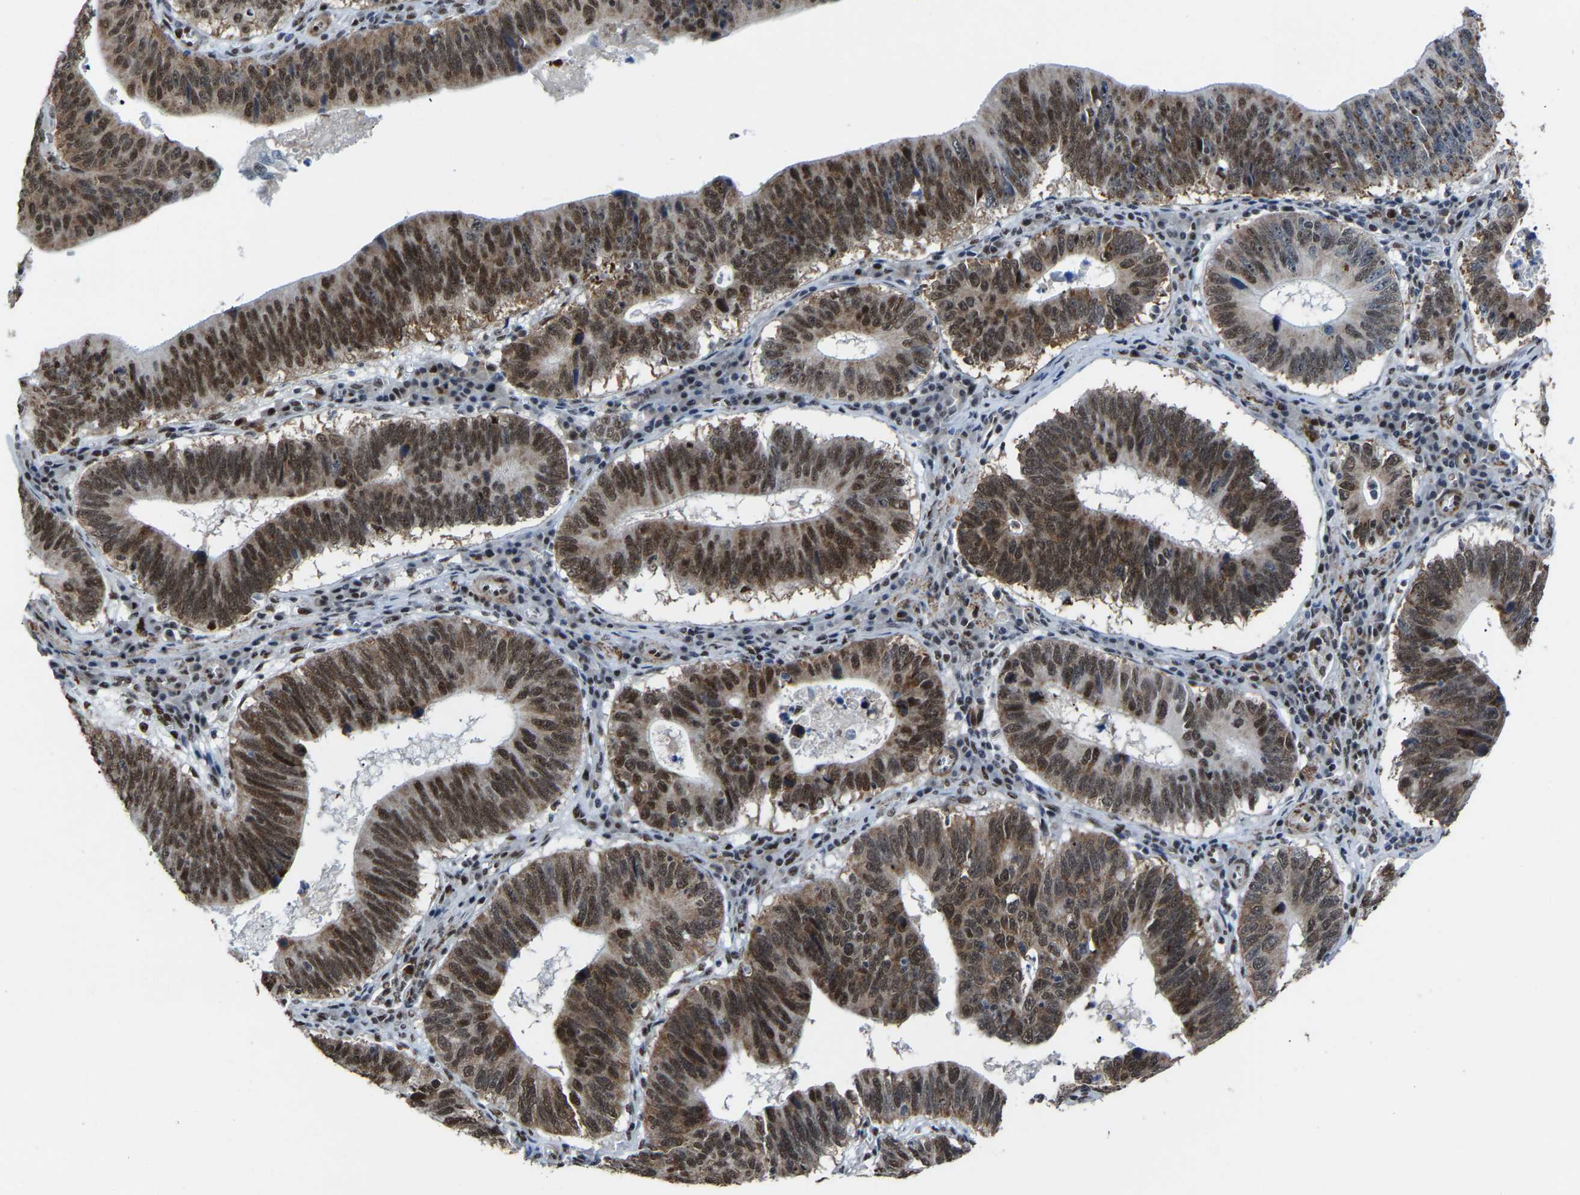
{"staining": {"intensity": "moderate", "quantity": ">75%", "location": "cytoplasmic/membranous,nuclear"}, "tissue": "stomach cancer", "cell_type": "Tumor cells", "image_type": "cancer", "snomed": [{"axis": "morphology", "description": "Adenocarcinoma, NOS"}, {"axis": "topography", "description": "Stomach"}], "caption": "Approximately >75% of tumor cells in human stomach cancer demonstrate moderate cytoplasmic/membranous and nuclear protein positivity as visualized by brown immunohistochemical staining.", "gene": "DDX5", "patient": {"sex": "male", "age": 59}}